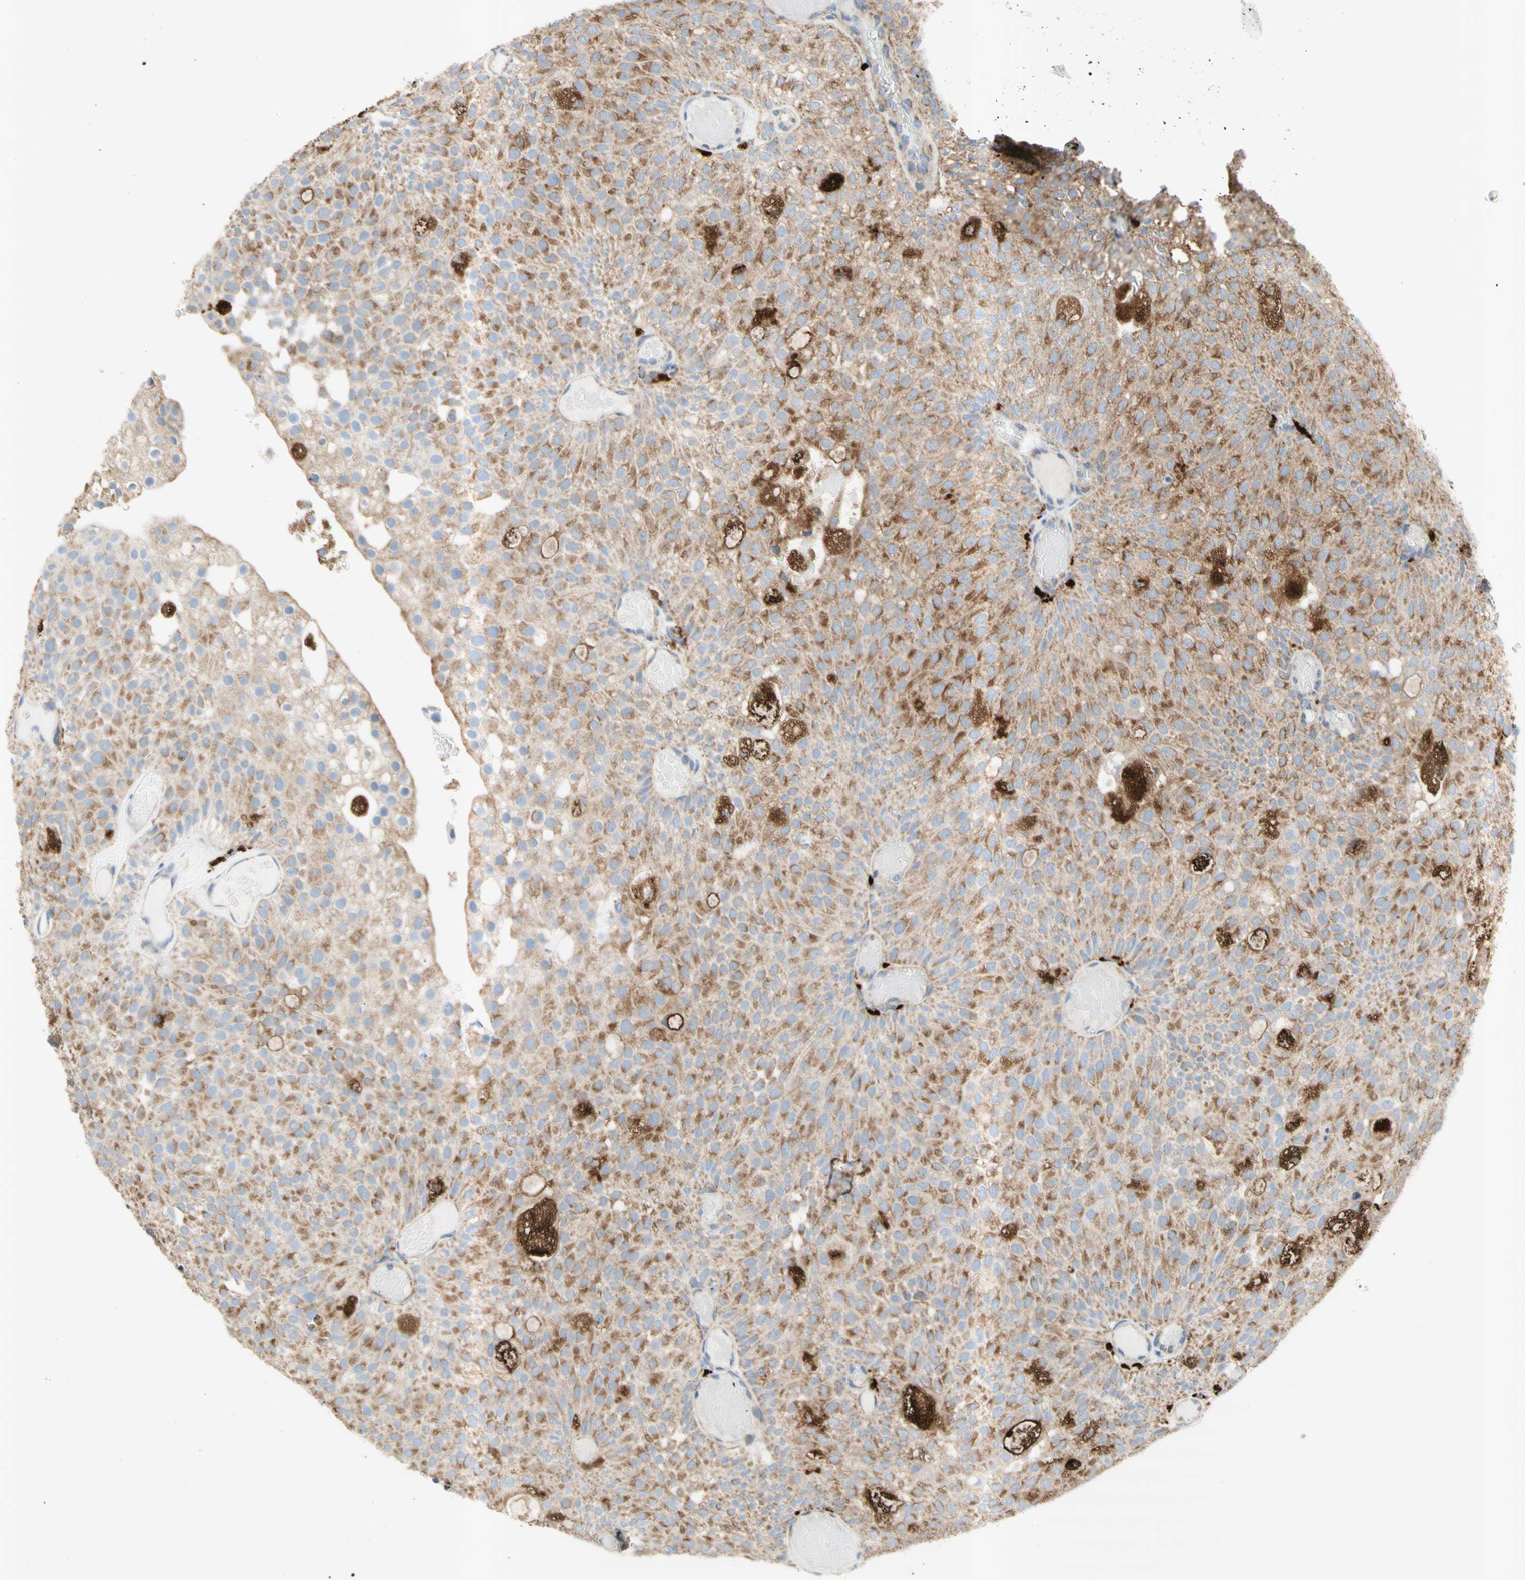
{"staining": {"intensity": "moderate", "quantity": ">75%", "location": "cytoplasmic/membranous"}, "tissue": "urothelial cancer", "cell_type": "Tumor cells", "image_type": "cancer", "snomed": [{"axis": "morphology", "description": "Urothelial carcinoma, Low grade"}, {"axis": "topography", "description": "Urinary bladder"}], "caption": "Tumor cells reveal medium levels of moderate cytoplasmic/membranous expression in approximately >75% of cells in human urothelial cancer.", "gene": "URB2", "patient": {"sex": "male", "age": 78}}